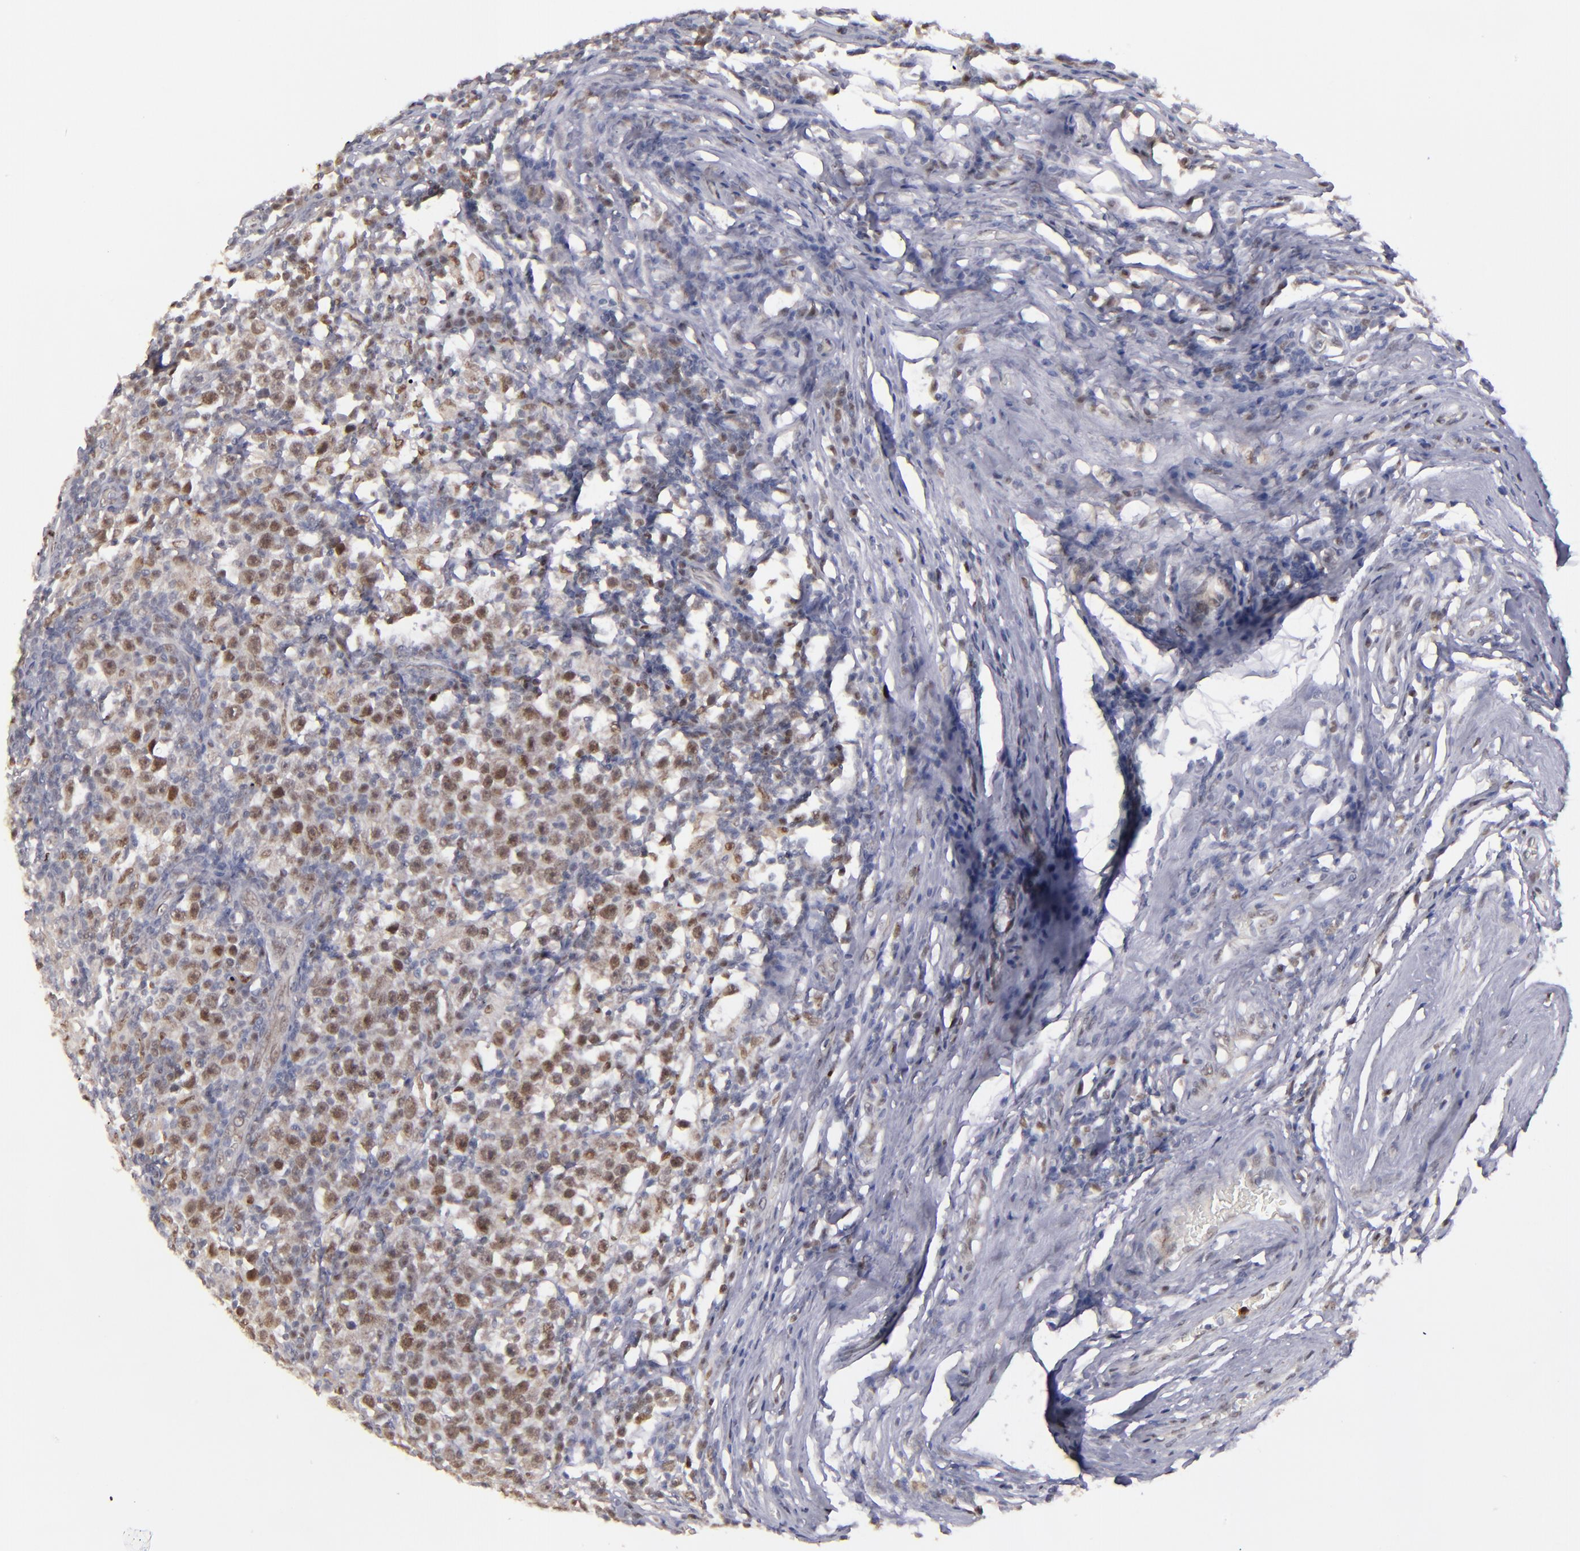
{"staining": {"intensity": "moderate", "quantity": ">75%", "location": "nuclear"}, "tissue": "testis cancer", "cell_type": "Tumor cells", "image_type": "cancer", "snomed": [{"axis": "morphology", "description": "Seminoma, NOS"}, {"axis": "topography", "description": "Testis"}], "caption": "Testis cancer stained for a protein (brown) reveals moderate nuclear positive staining in about >75% of tumor cells.", "gene": "RREB1", "patient": {"sex": "male", "age": 43}}